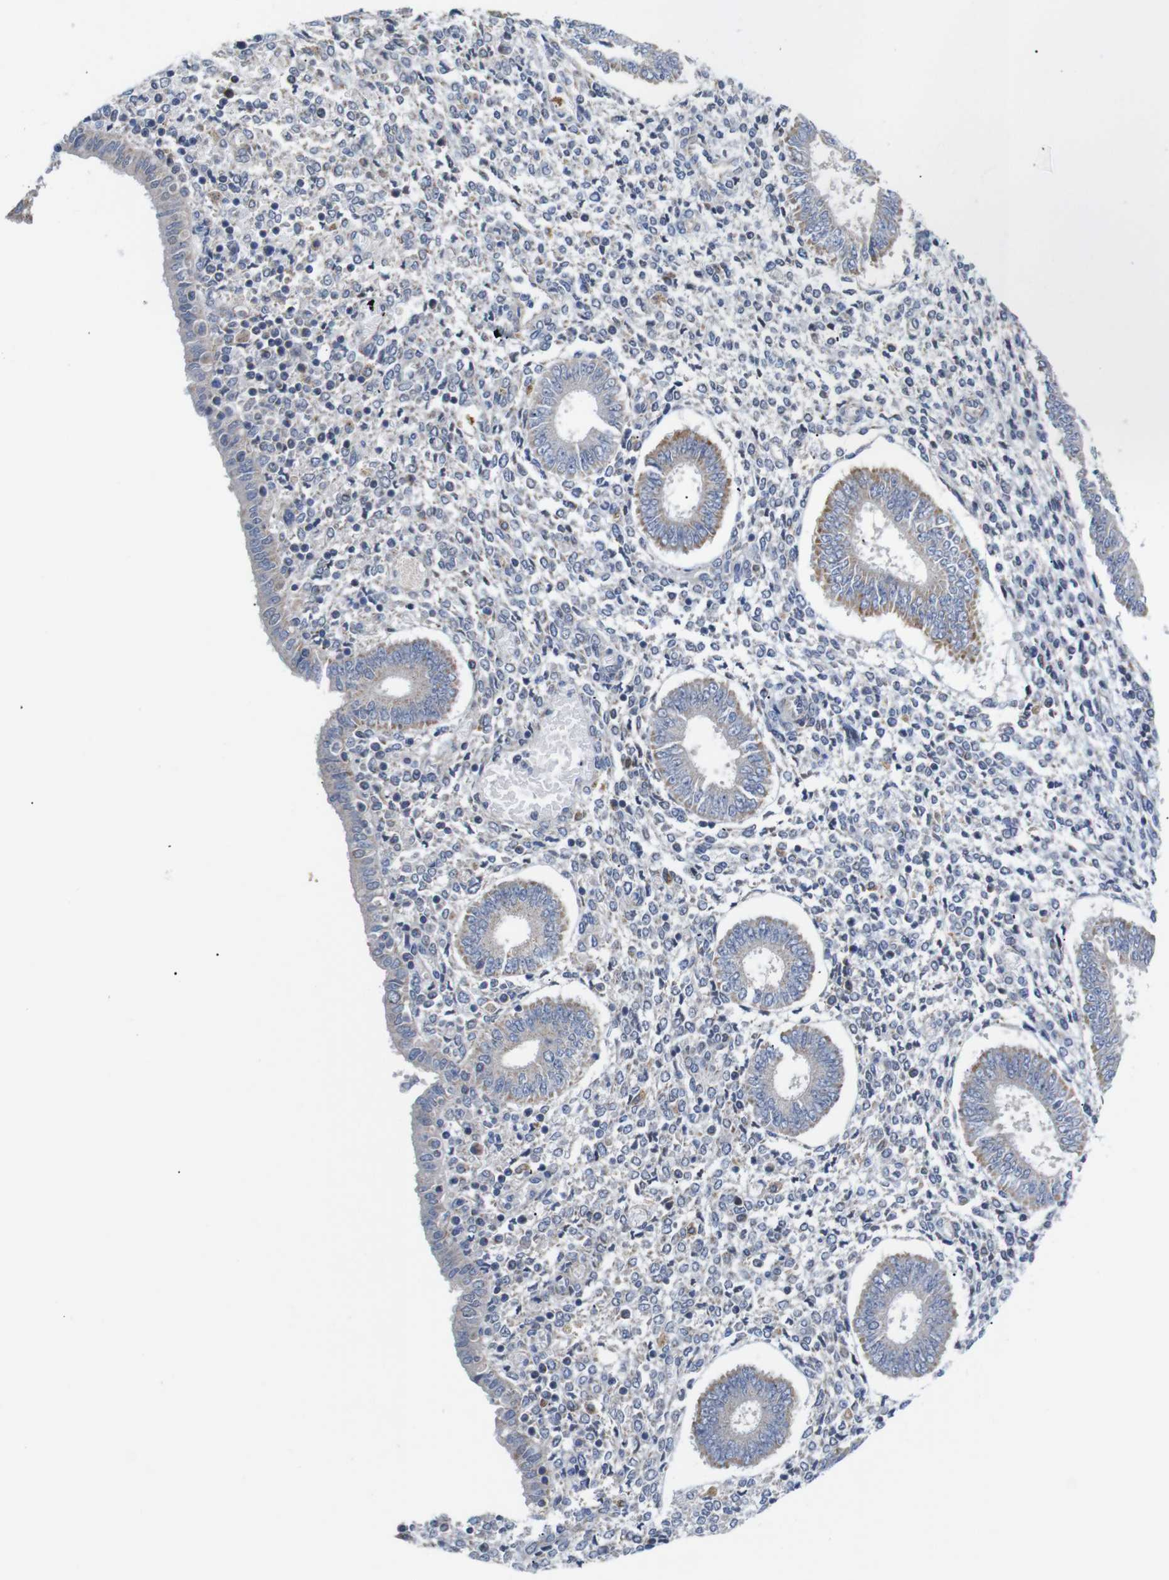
{"staining": {"intensity": "negative", "quantity": "none", "location": "none"}, "tissue": "endometrium", "cell_type": "Cells in endometrial stroma", "image_type": "normal", "snomed": [{"axis": "morphology", "description": "Normal tissue, NOS"}, {"axis": "topography", "description": "Endometrium"}], "caption": "Immunohistochemistry (IHC) of benign human endometrium displays no staining in cells in endometrial stroma.", "gene": "LRRC55", "patient": {"sex": "female", "age": 35}}